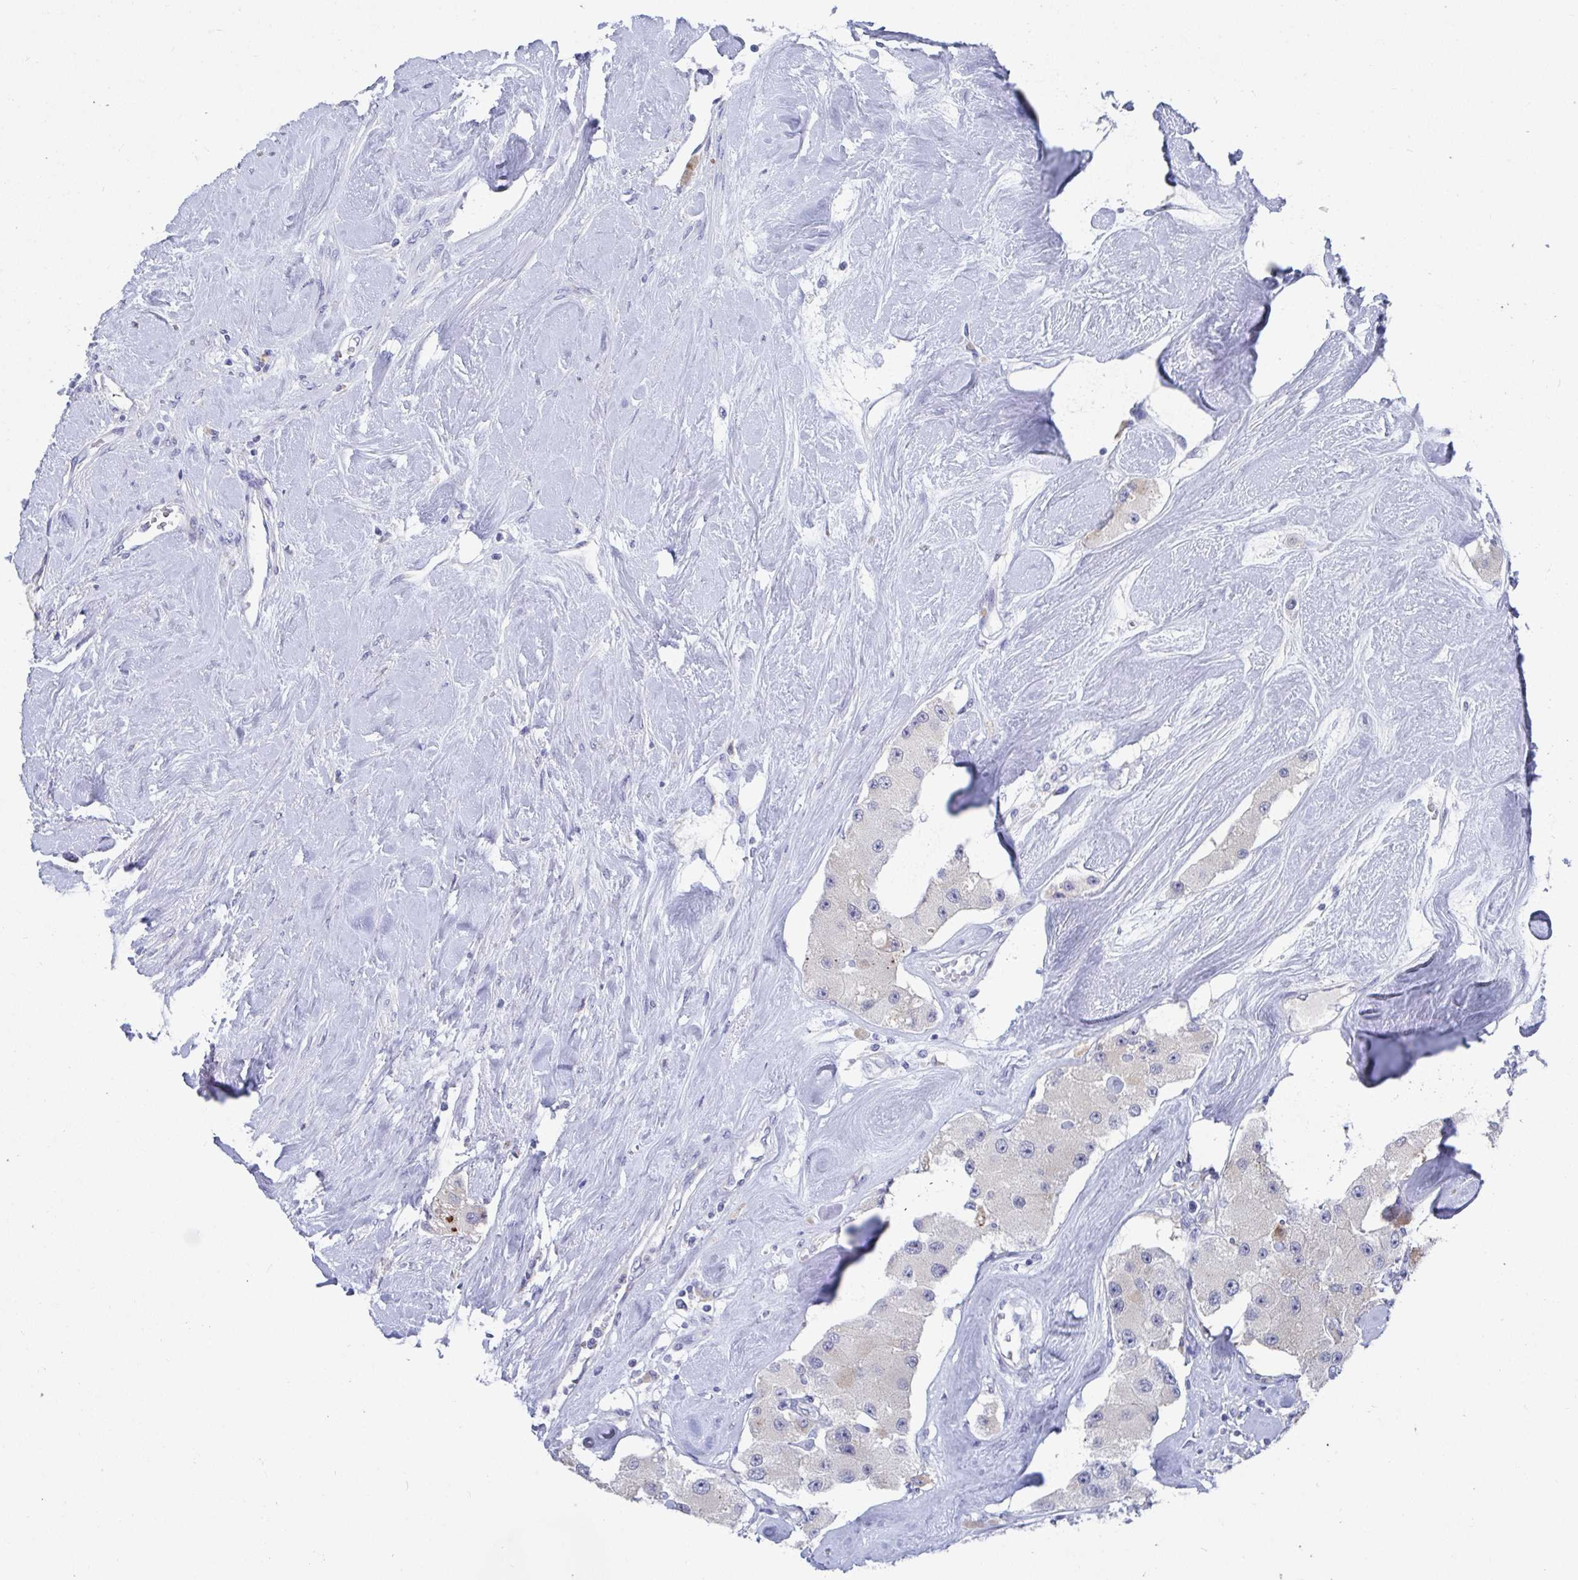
{"staining": {"intensity": "negative", "quantity": "none", "location": "none"}, "tissue": "carcinoid", "cell_type": "Tumor cells", "image_type": "cancer", "snomed": [{"axis": "morphology", "description": "Carcinoid, malignant, NOS"}, {"axis": "topography", "description": "Pancreas"}], "caption": "An image of human carcinoid is negative for staining in tumor cells. Nuclei are stained in blue.", "gene": "TAS2R39", "patient": {"sex": "male", "age": 41}}